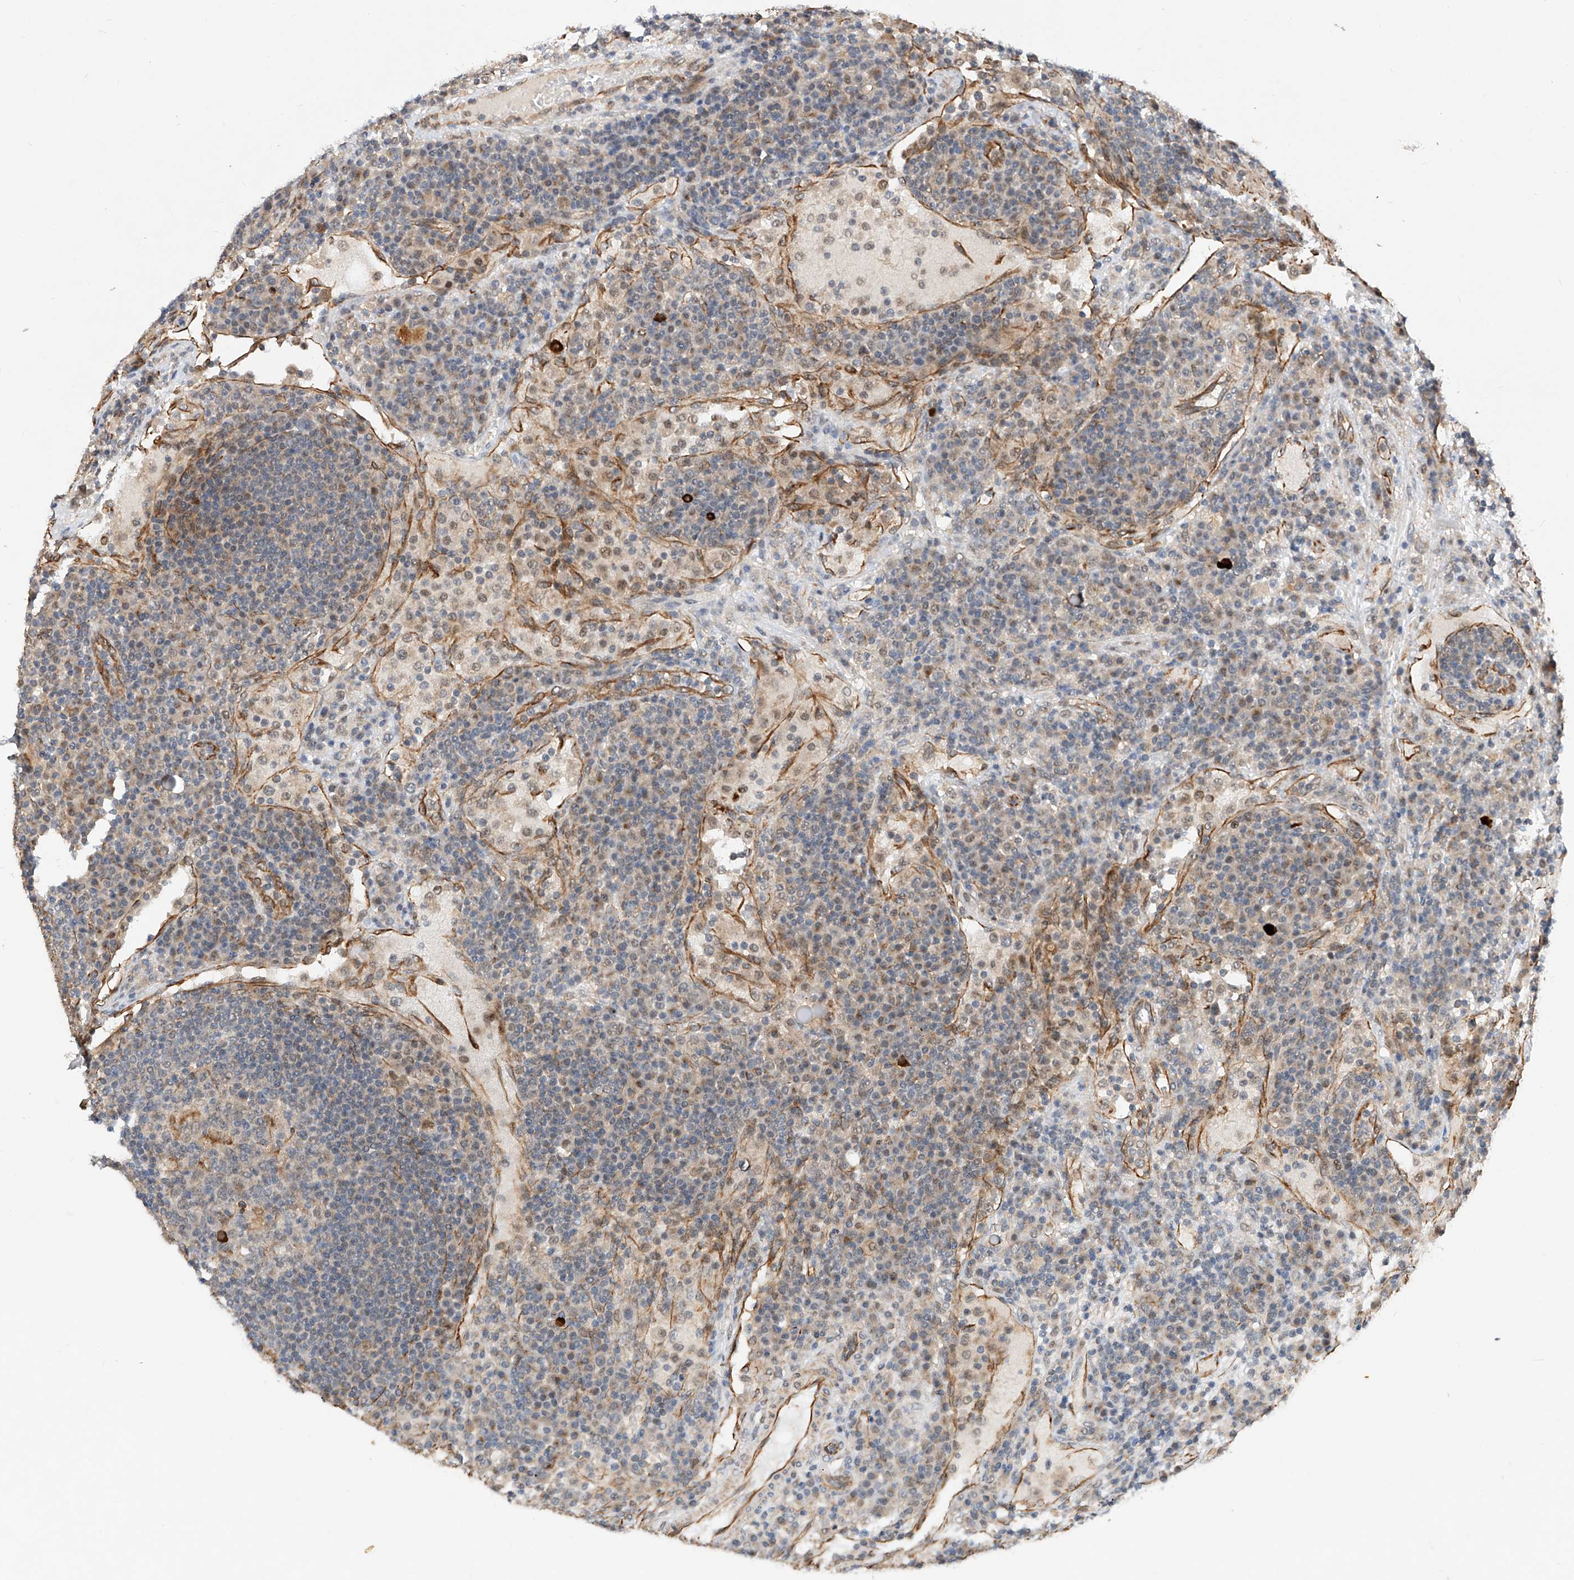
{"staining": {"intensity": "negative", "quantity": "none", "location": "none"}, "tissue": "lymph node", "cell_type": "Germinal center cells", "image_type": "normal", "snomed": [{"axis": "morphology", "description": "Normal tissue, NOS"}, {"axis": "topography", "description": "Lymph node"}], "caption": "This is an immunohistochemistry (IHC) image of normal human lymph node. There is no positivity in germinal center cells.", "gene": "AMD1", "patient": {"sex": "female", "age": 53}}